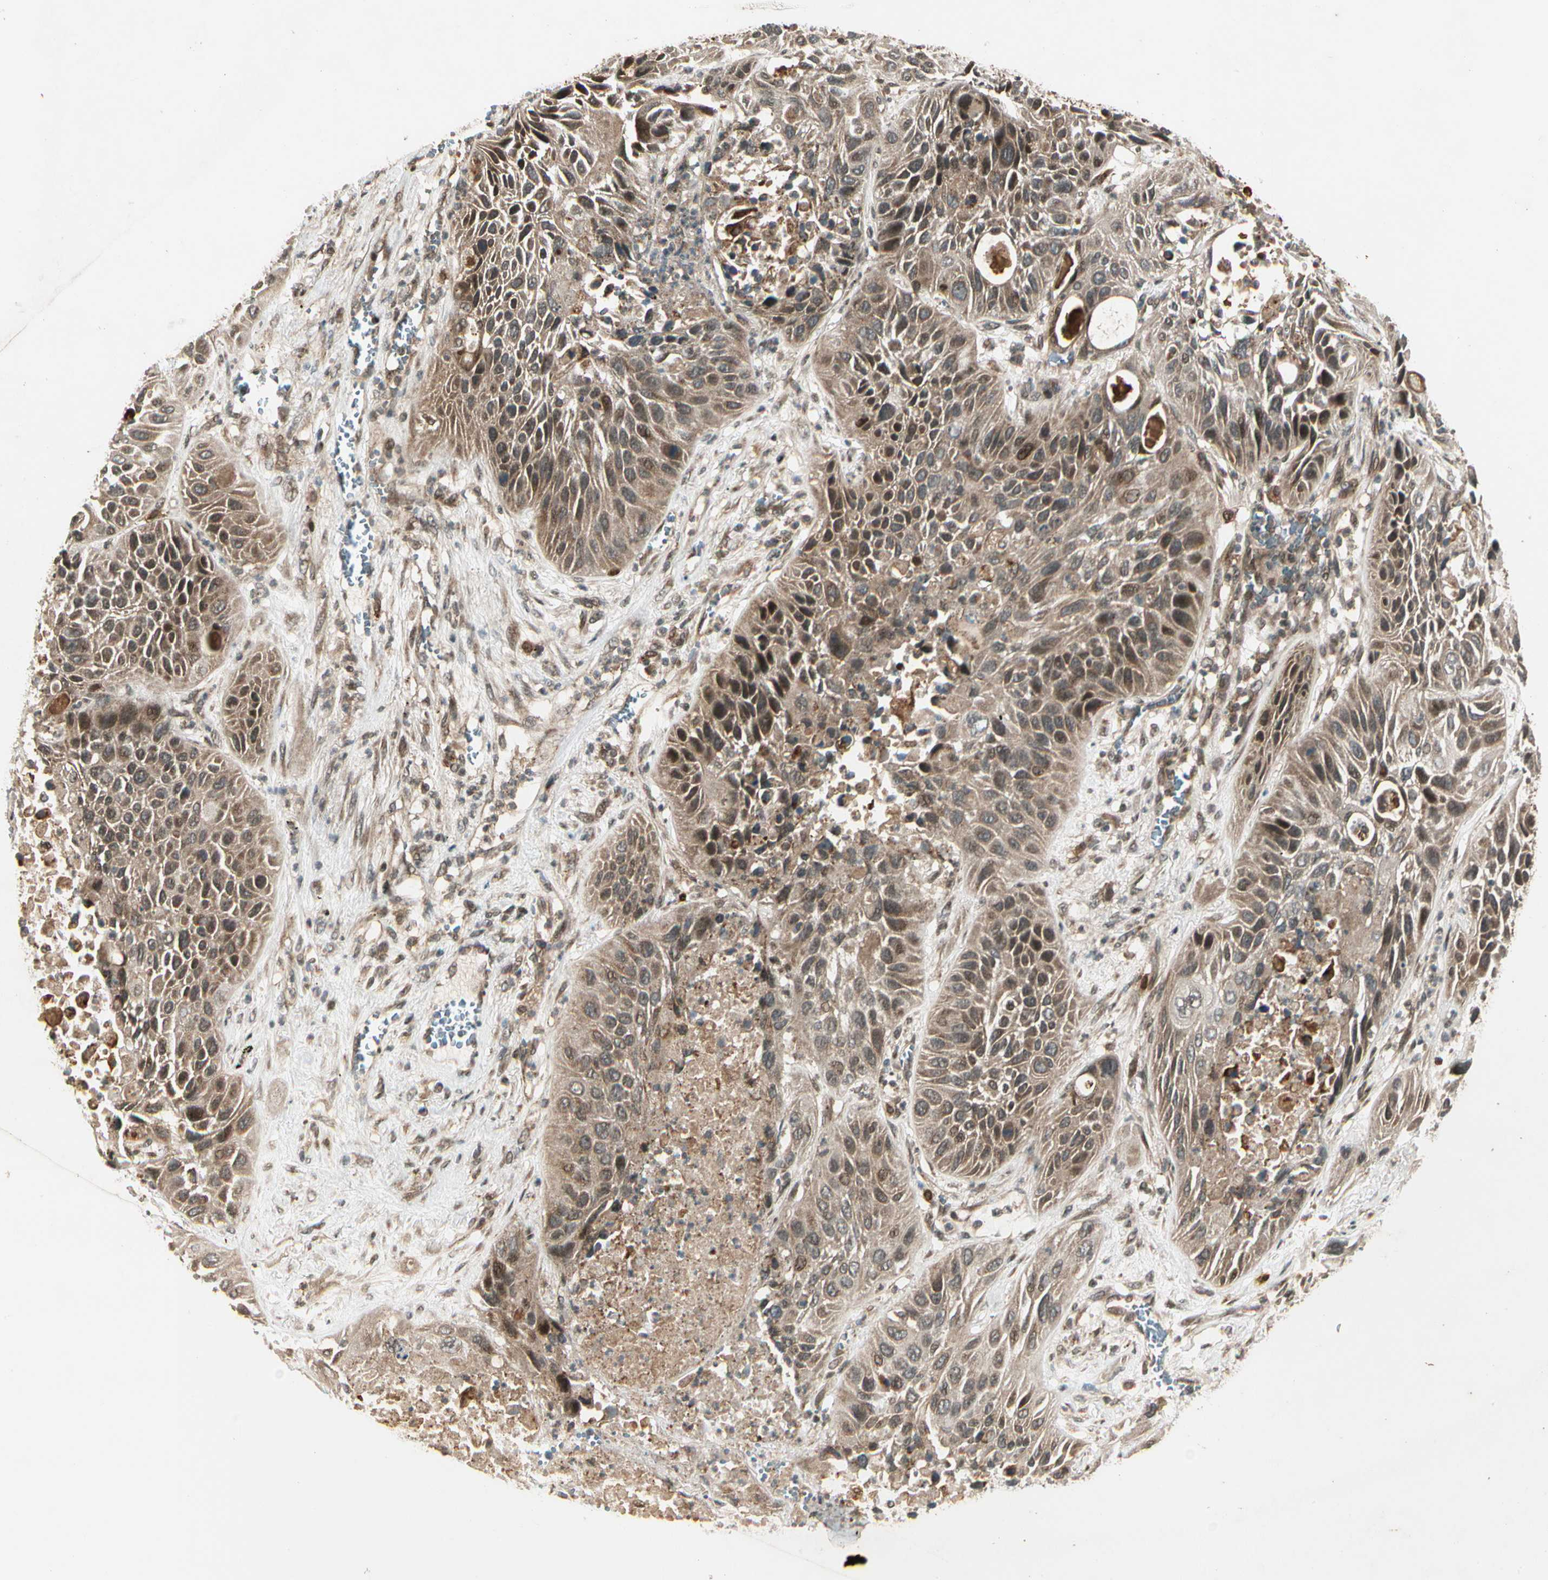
{"staining": {"intensity": "moderate", "quantity": ">75%", "location": "cytoplasmic/membranous"}, "tissue": "lung cancer", "cell_type": "Tumor cells", "image_type": "cancer", "snomed": [{"axis": "morphology", "description": "Squamous cell carcinoma, NOS"}, {"axis": "topography", "description": "Lung"}], "caption": "Moderate cytoplasmic/membranous staining is appreciated in about >75% of tumor cells in squamous cell carcinoma (lung).", "gene": "GLUL", "patient": {"sex": "female", "age": 76}}